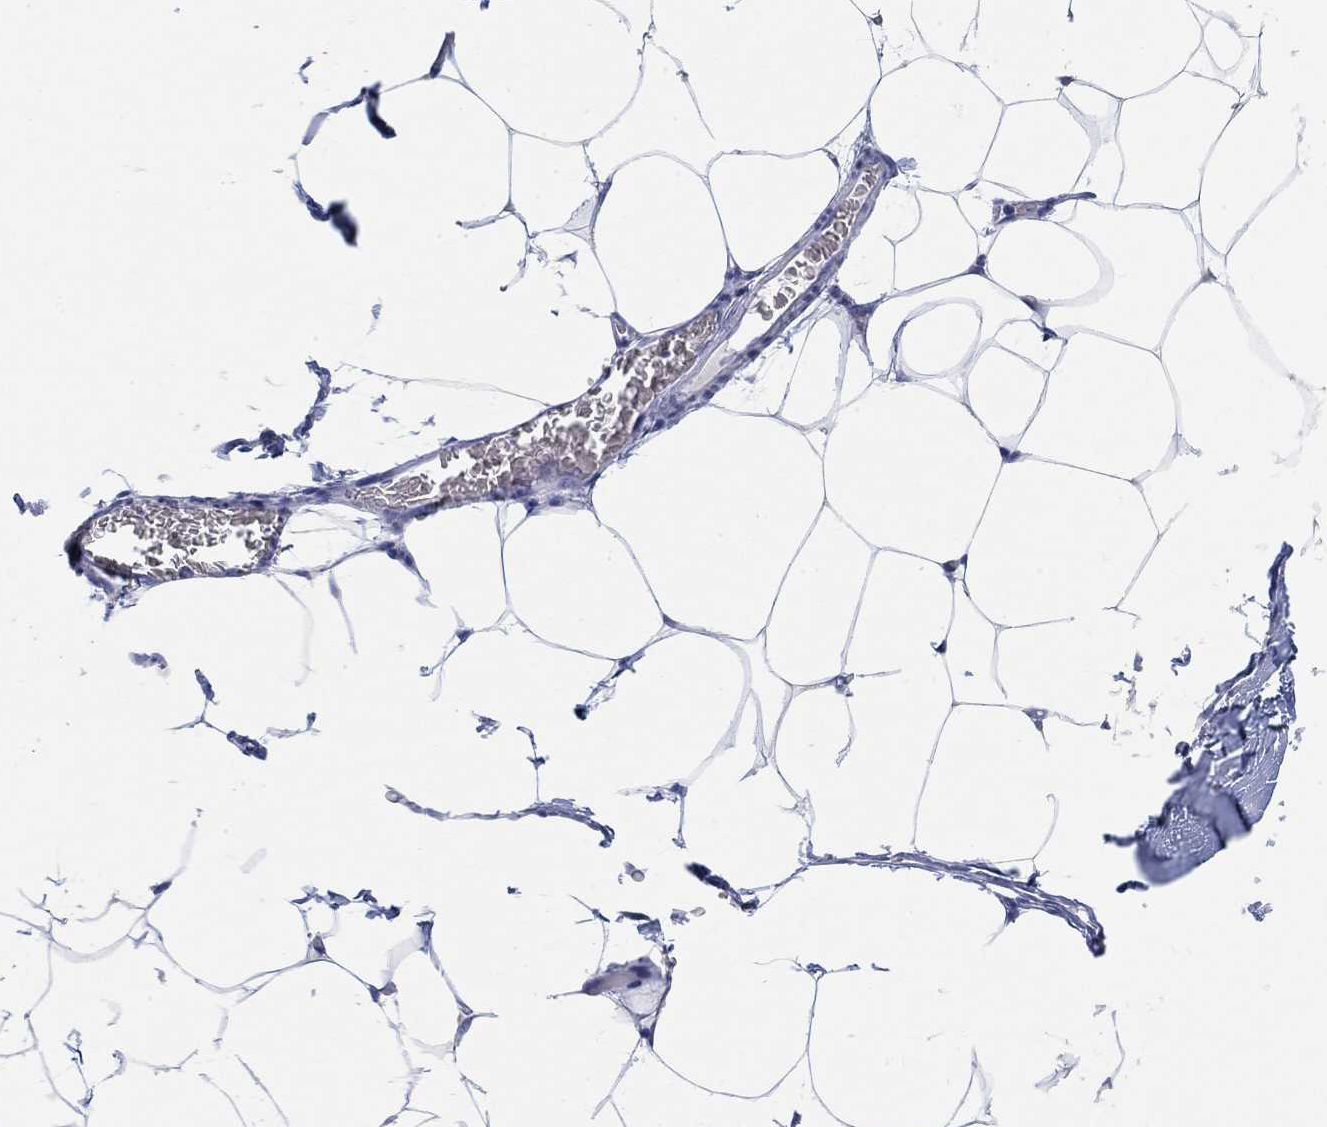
{"staining": {"intensity": "negative", "quantity": "none", "location": "none"}, "tissue": "adipose tissue", "cell_type": "Adipocytes", "image_type": "normal", "snomed": [{"axis": "morphology", "description": "Normal tissue, NOS"}, {"axis": "topography", "description": "Adipose tissue"}], "caption": "The histopathology image reveals no significant positivity in adipocytes of adipose tissue.", "gene": "ATP6V1E2", "patient": {"sex": "male", "age": 57}}